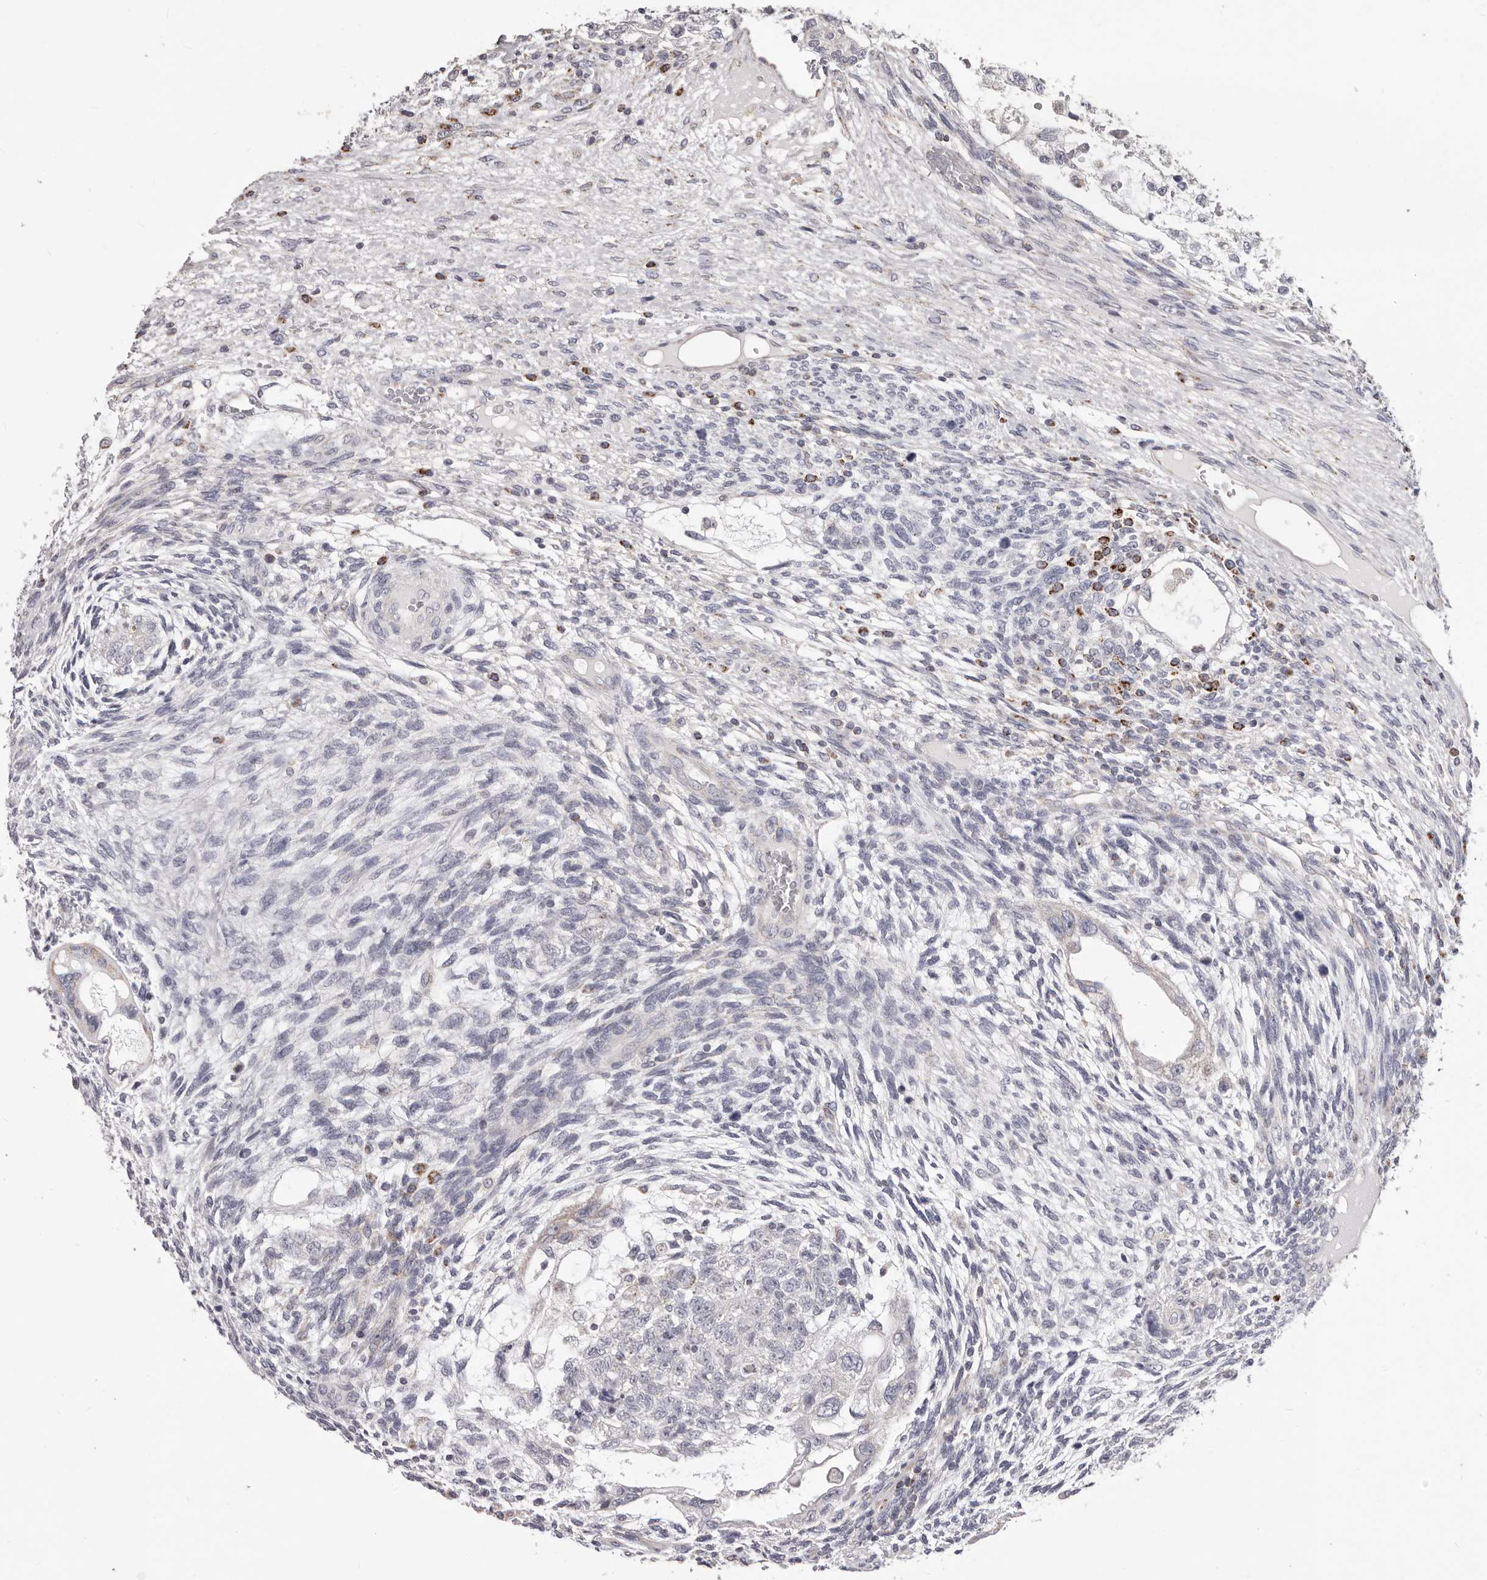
{"staining": {"intensity": "negative", "quantity": "none", "location": "none"}, "tissue": "testis cancer", "cell_type": "Tumor cells", "image_type": "cancer", "snomed": [{"axis": "morphology", "description": "Carcinoma, Embryonal, NOS"}, {"axis": "topography", "description": "Testis"}], "caption": "DAB immunohistochemical staining of human testis cancer (embryonal carcinoma) shows no significant staining in tumor cells. (DAB IHC visualized using brightfield microscopy, high magnification).", "gene": "PRMT2", "patient": {"sex": "male", "age": 37}}